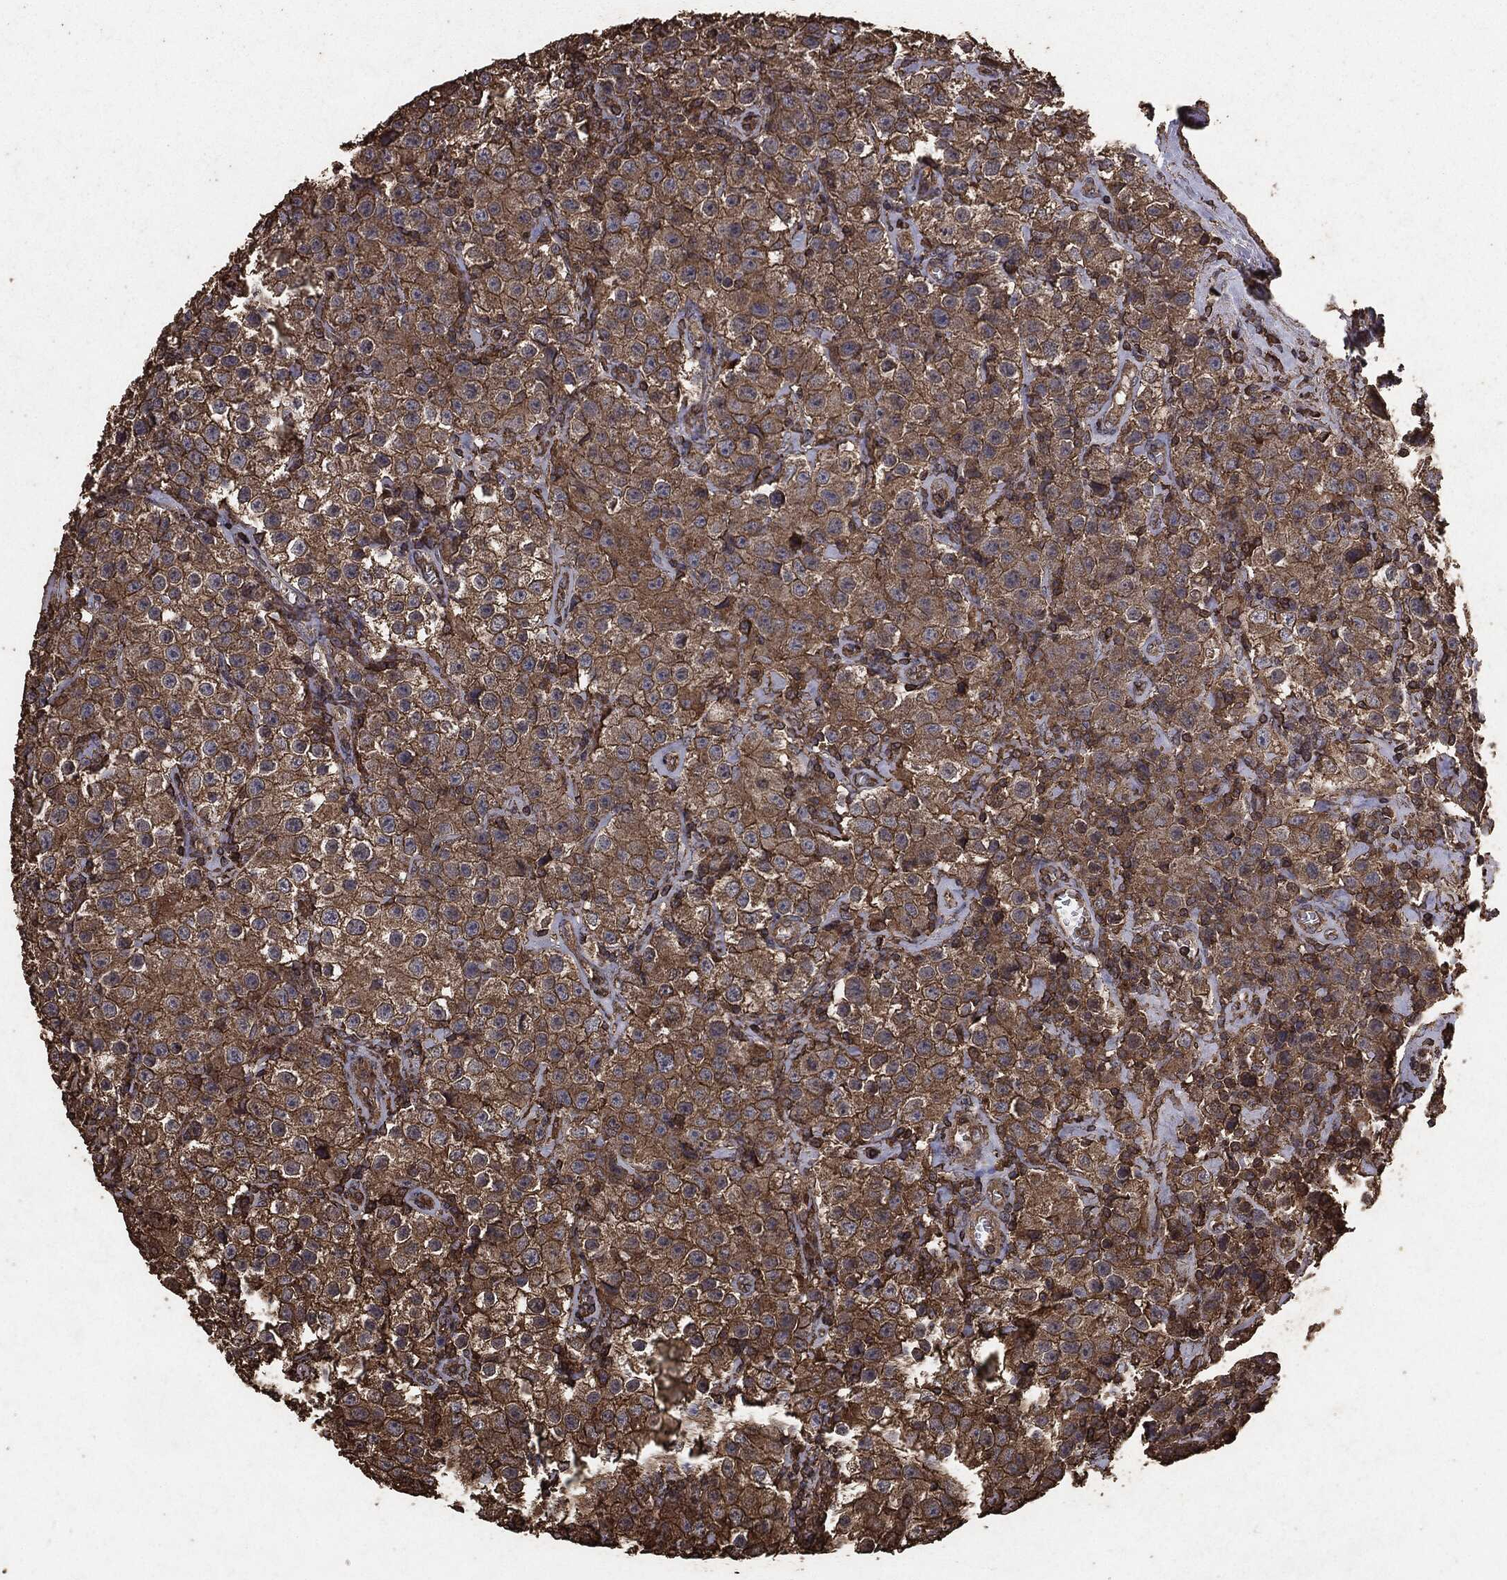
{"staining": {"intensity": "moderate", "quantity": ">75%", "location": "cytoplasmic/membranous"}, "tissue": "testis cancer", "cell_type": "Tumor cells", "image_type": "cancer", "snomed": [{"axis": "morphology", "description": "Seminoma, NOS"}, {"axis": "topography", "description": "Testis"}], "caption": "Seminoma (testis) stained with immunohistochemistry reveals moderate cytoplasmic/membranous staining in about >75% of tumor cells.", "gene": "MTOR", "patient": {"sex": "male", "age": 52}}